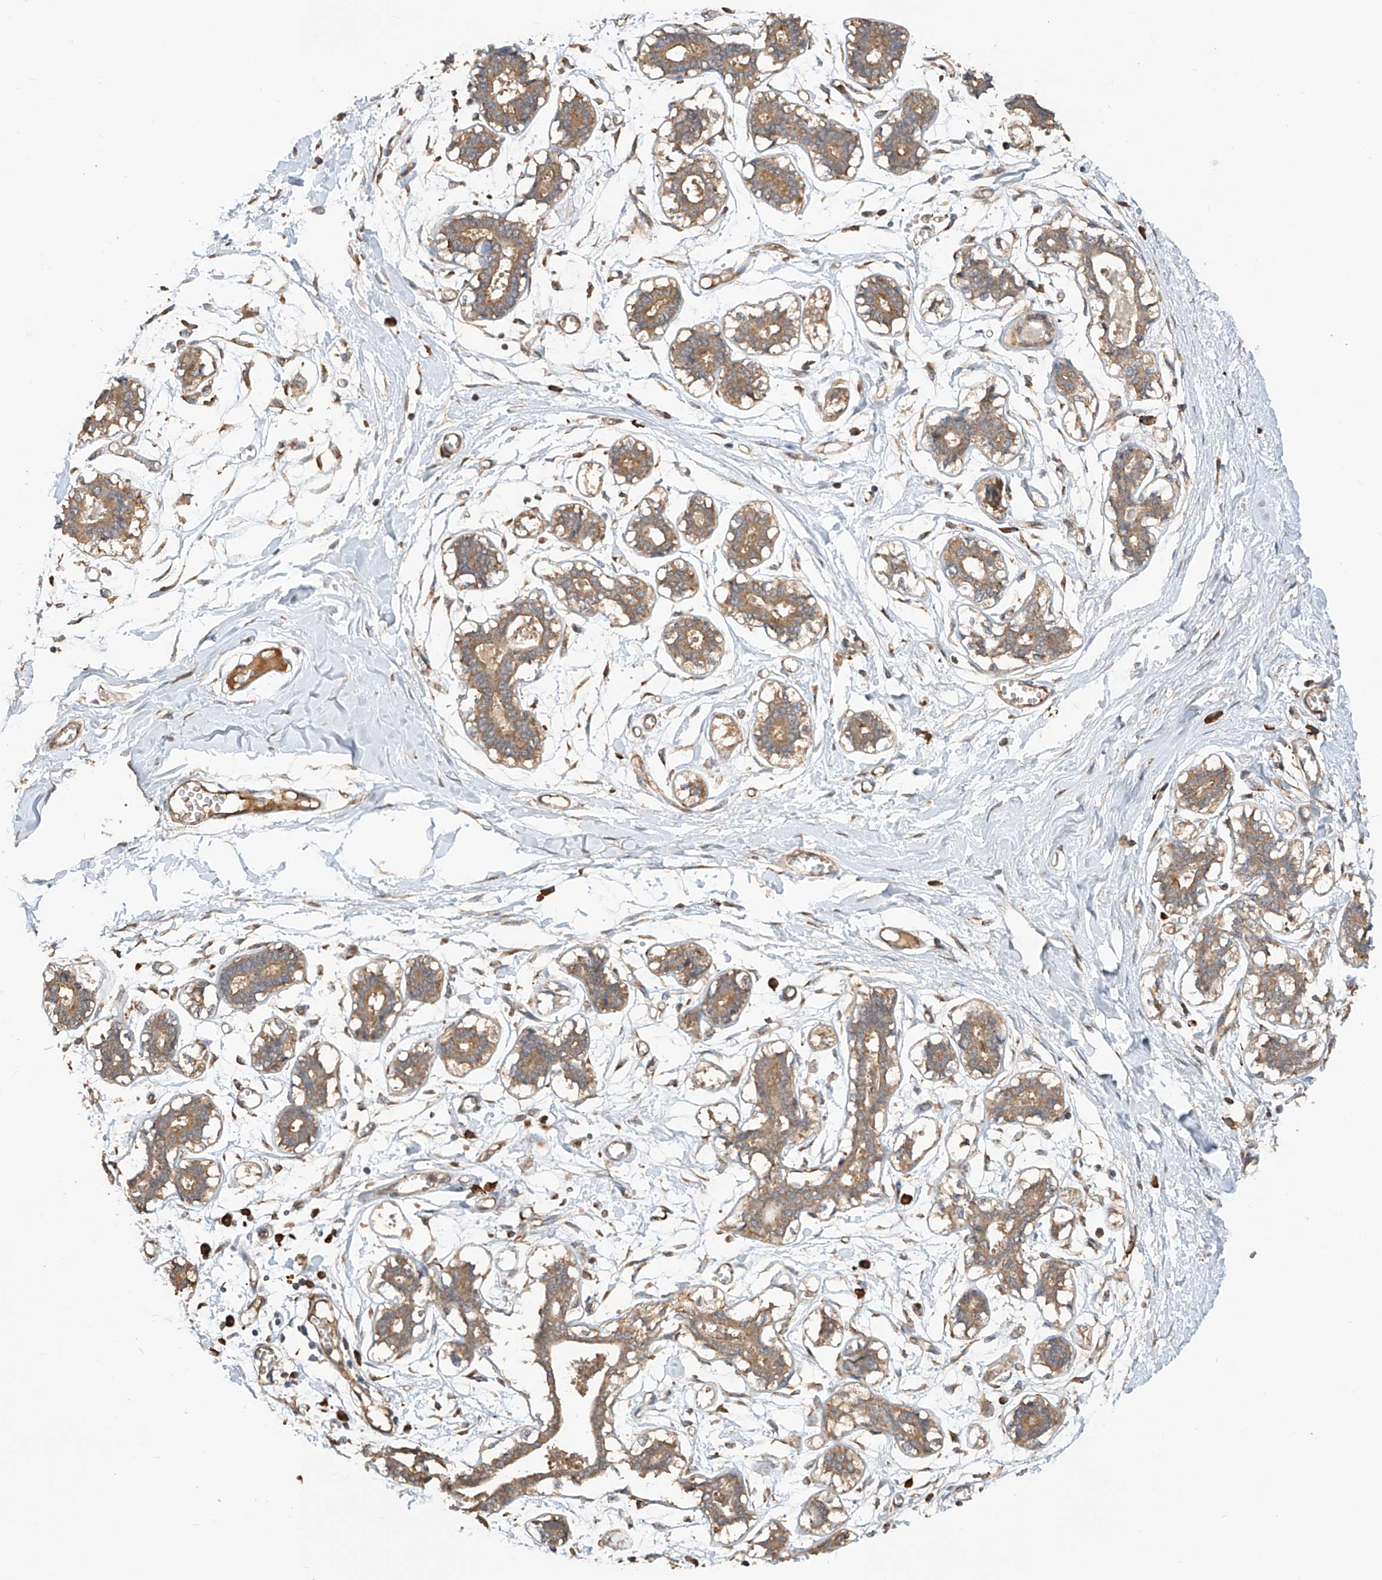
{"staining": {"intensity": "moderate", "quantity": ">75%", "location": "cytoplasmic/membranous"}, "tissue": "breast", "cell_type": "Adipocytes", "image_type": "normal", "snomed": [{"axis": "morphology", "description": "Normal tissue, NOS"}, {"axis": "topography", "description": "Breast"}], "caption": "Breast was stained to show a protein in brown. There is medium levels of moderate cytoplasmic/membranous staining in approximately >75% of adipocytes.", "gene": "RILPL2", "patient": {"sex": "female", "age": 27}}